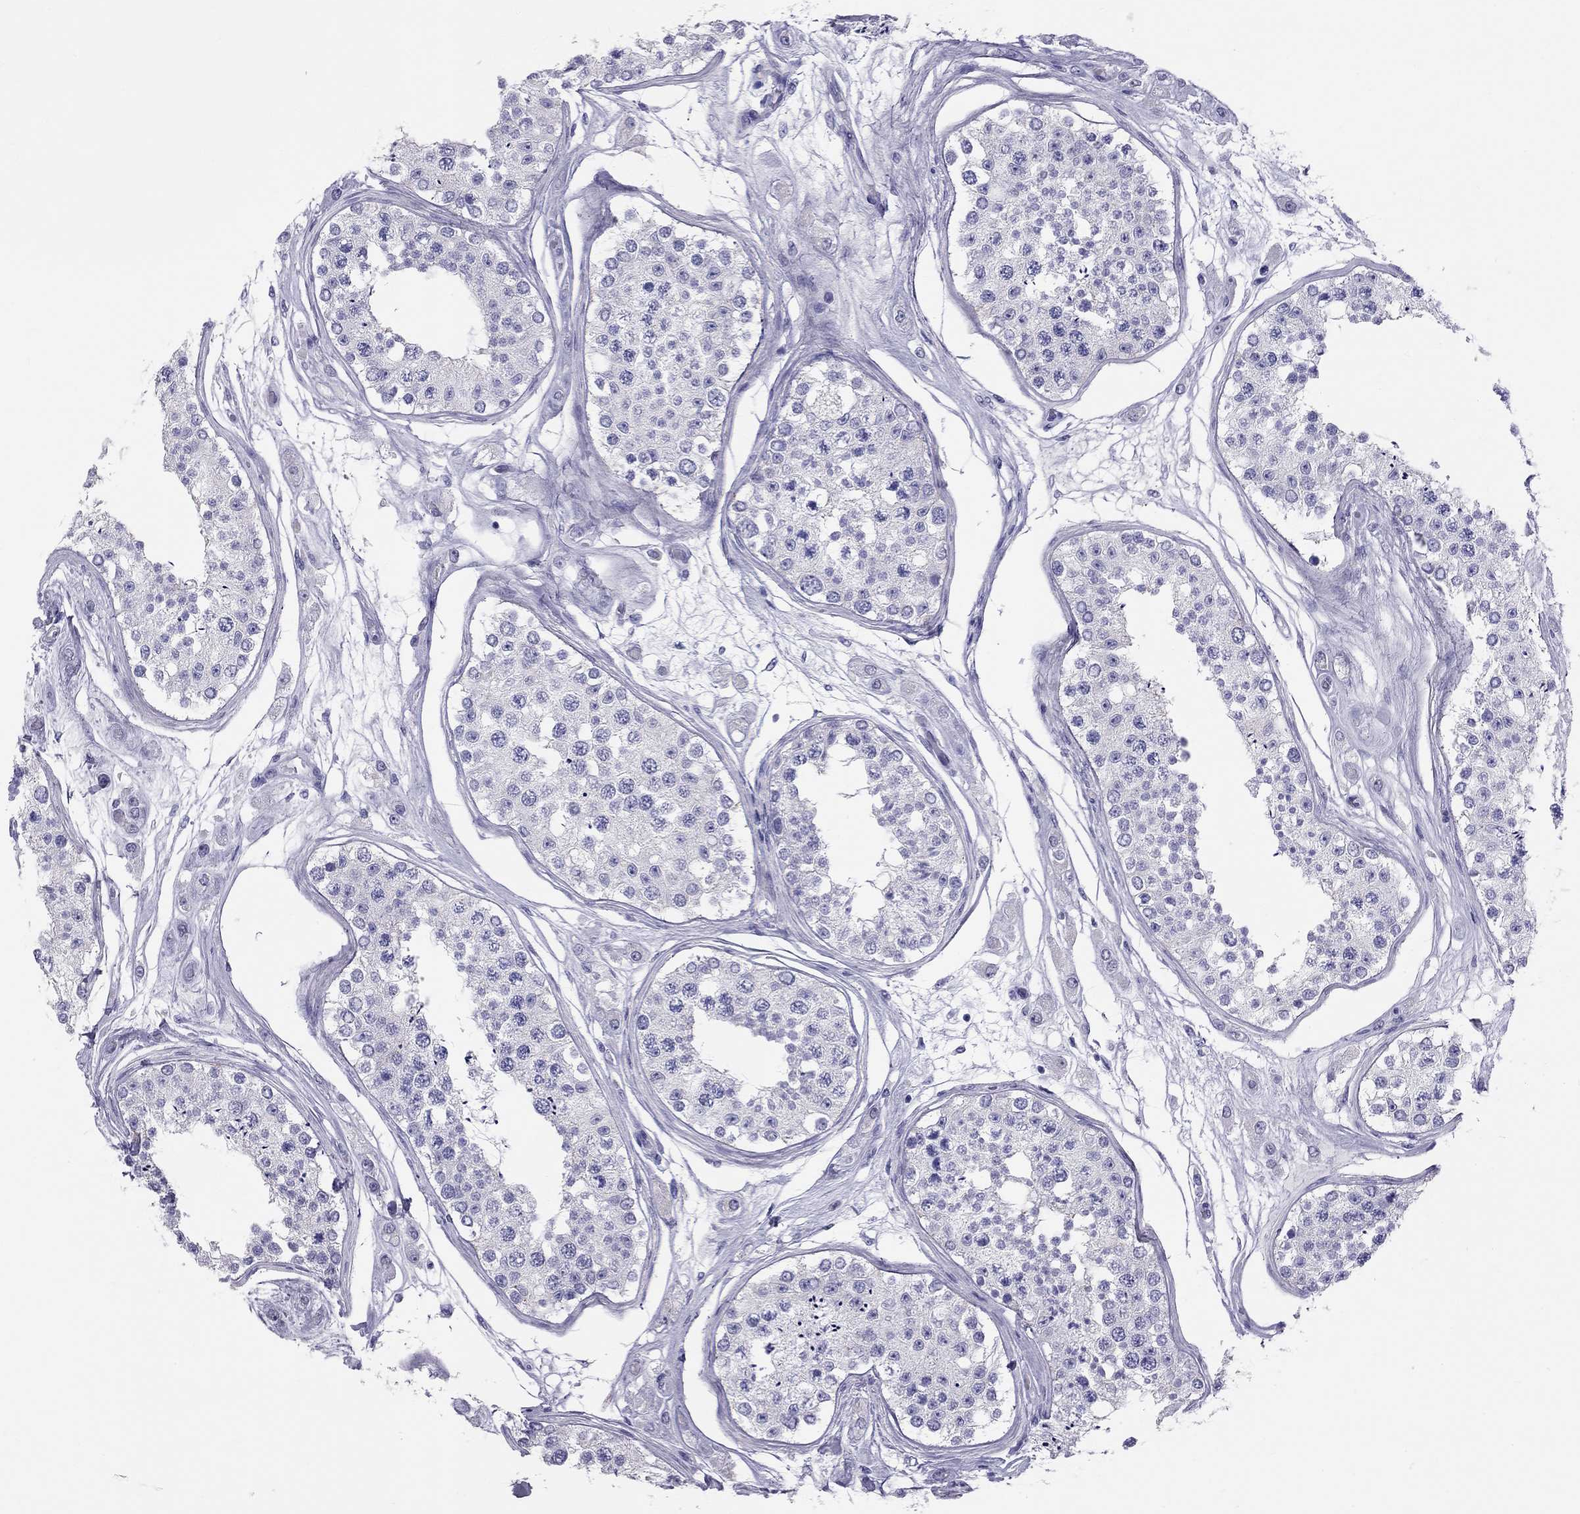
{"staining": {"intensity": "negative", "quantity": "none", "location": "none"}, "tissue": "testis", "cell_type": "Cells in seminiferous ducts", "image_type": "normal", "snomed": [{"axis": "morphology", "description": "Normal tissue, NOS"}, {"axis": "topography", "description": "Testis"}], "caption": "This is a micrograph of immunohistochemistry staining of unremarkable testis, which shows no staining in cells in seminiferous ducts. The staining is performed using DAB brown chromogen with nuclei counter-stained in using hematoxylin.", "gene": "TRPM3", "patient": {"sex": "male", "age": 25}}